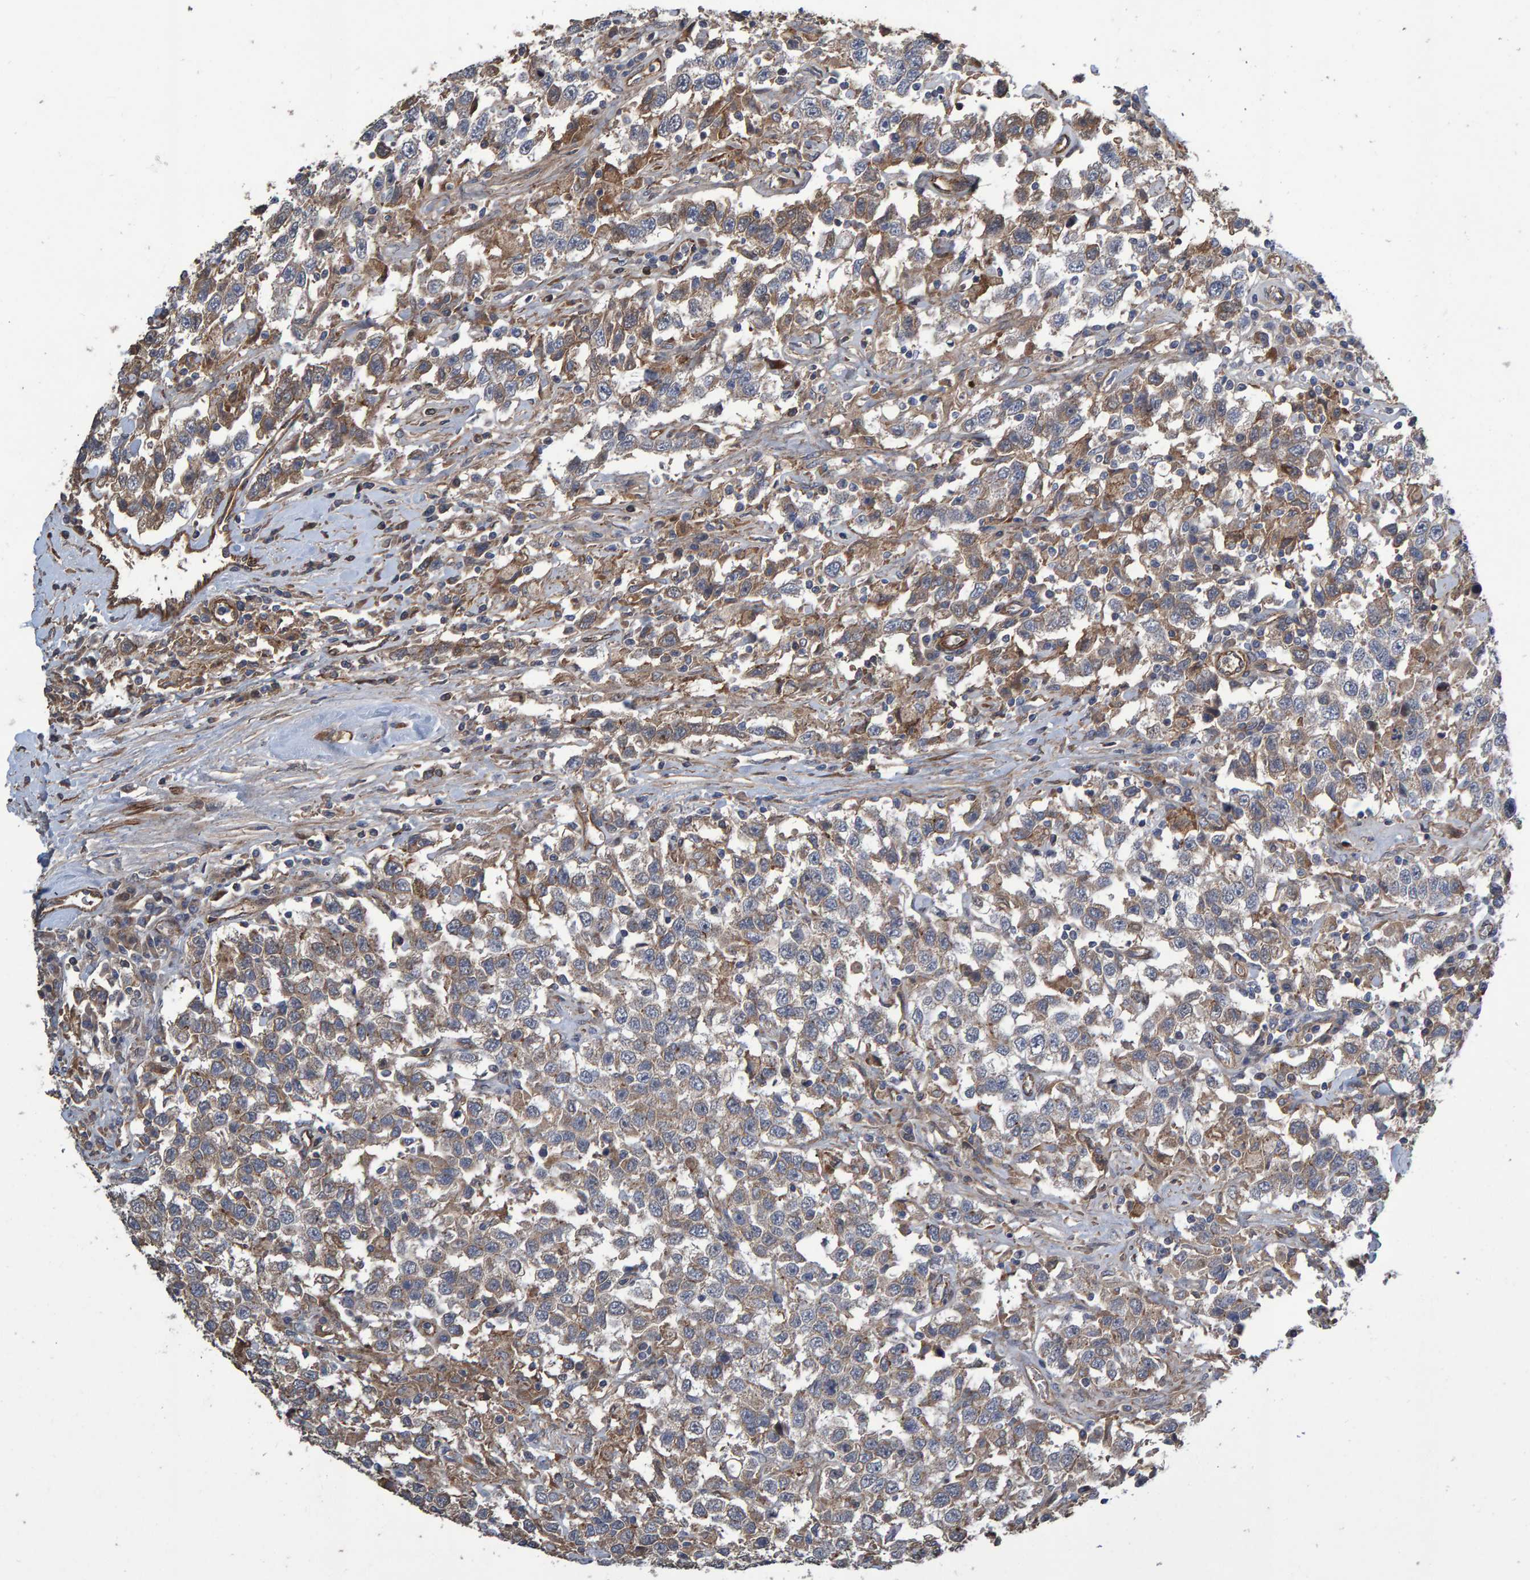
{"staining": {"intensity": "moderate", "quantity": ">75%", "location": "cytoplasmic/membranous"}, "tissue": "testis cancer", "cell_type": "Tumor cells", "image_type": "cancer", "snomed": [{"axis": "morphology", "description": "Seminoma, NOS"}, {"axis": "topography", "description": "Testis"}], "caption": "The photomicrograph shows immunohistochemical staining of seminoma (testis). There is moderate cytoplasmic/membranous staining is seen in approximately >75% of tumor cells.", "gene": "SLIT2", "patient": {"sex": "male", "age": 41}}